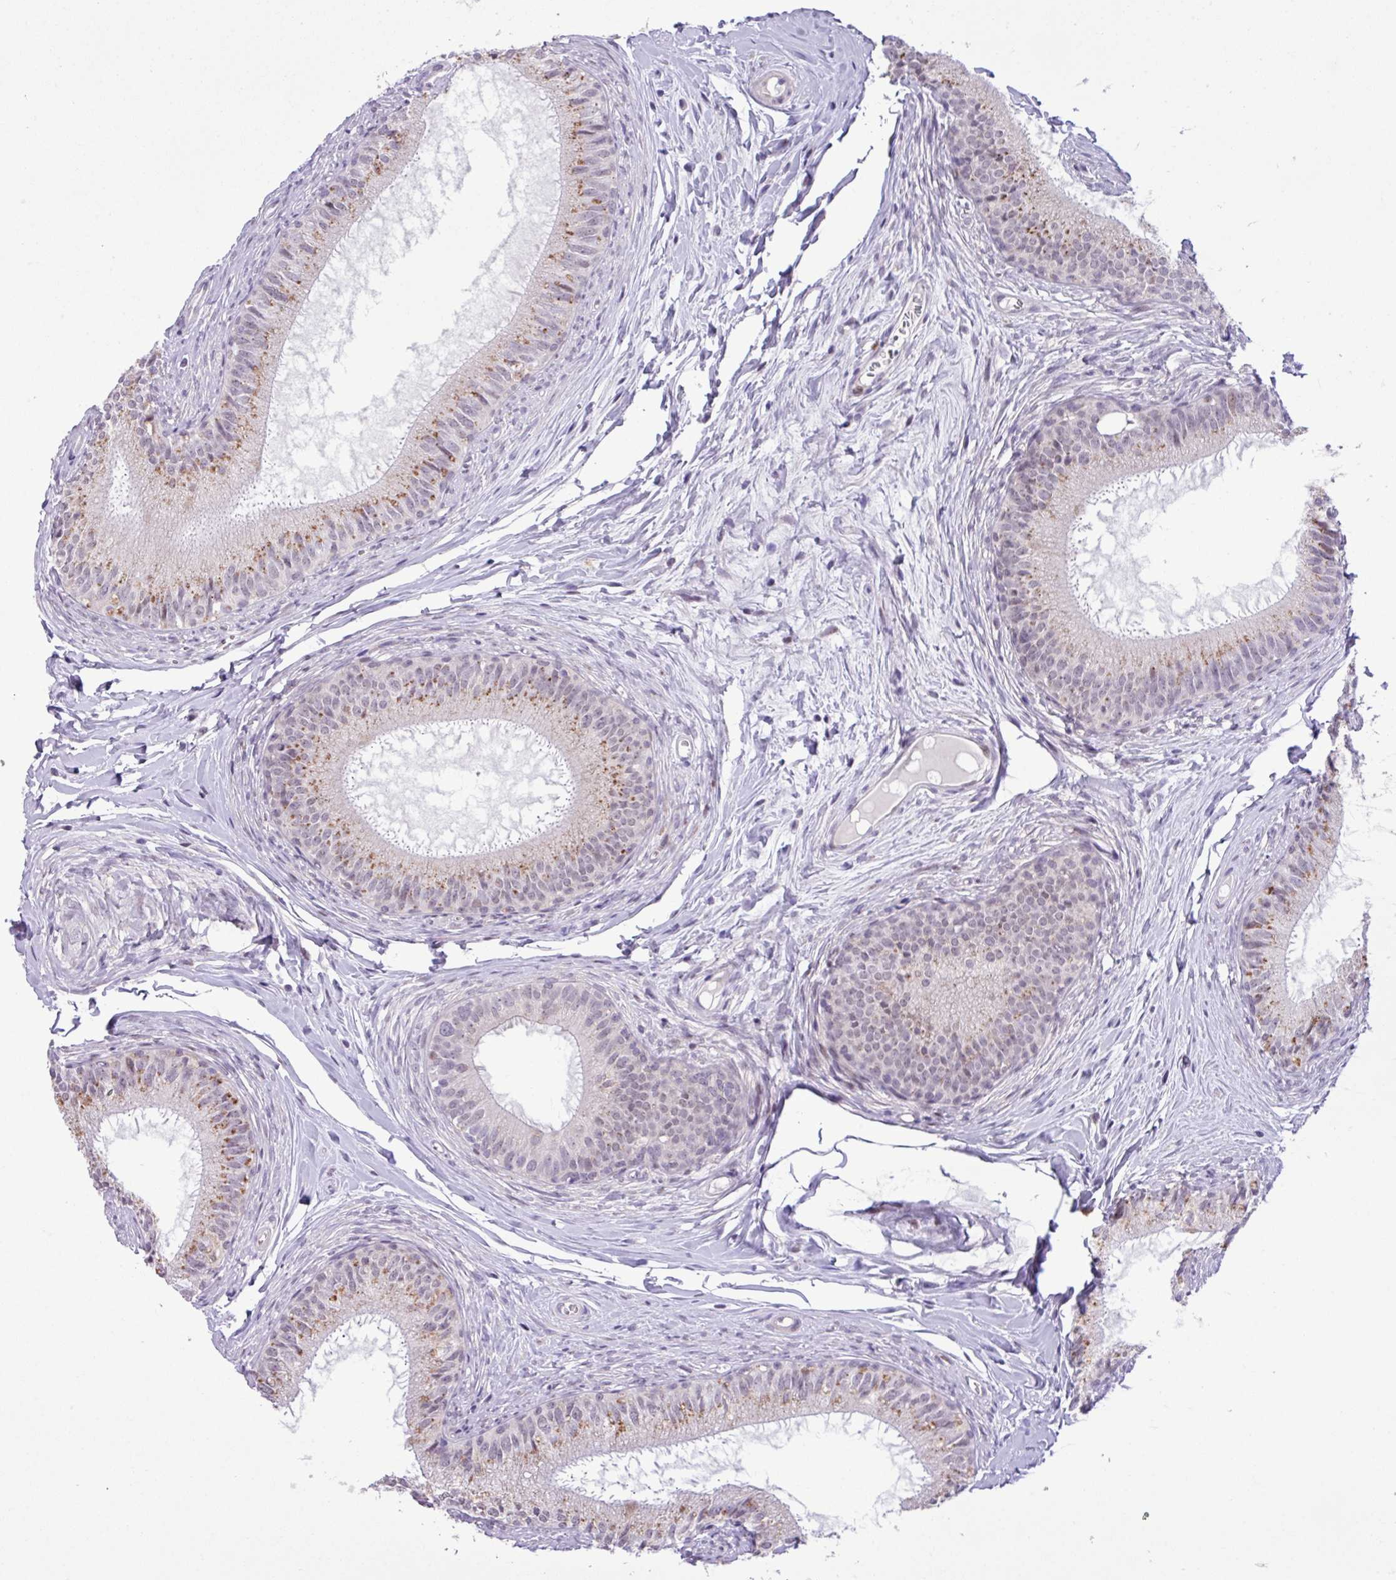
{"staining": {"intensity": "moderate", "quantity": "25%-75%", "location": "cytoplasmic/membranous,nuclear"}, "tissue": "epididymis", "cell_type": "Glandular cells", "image_type": "normal", "snomed": [{"axis": "morphology", "description": "Normal tissue, NOS"}, {"axis": "topography", "description": "Epididymis"}], "caption": "Immunohistochemical staining of normal epididymis displays 25%-75% levels of moderate cytoplasmic/membranous,nuclear protein expression in about 25%-75% of glandular cells. (IHC, brightfield microscopy, high magnification).", "gene": "ZNF354A", "patient": {"sex": "male", "age": 25}}